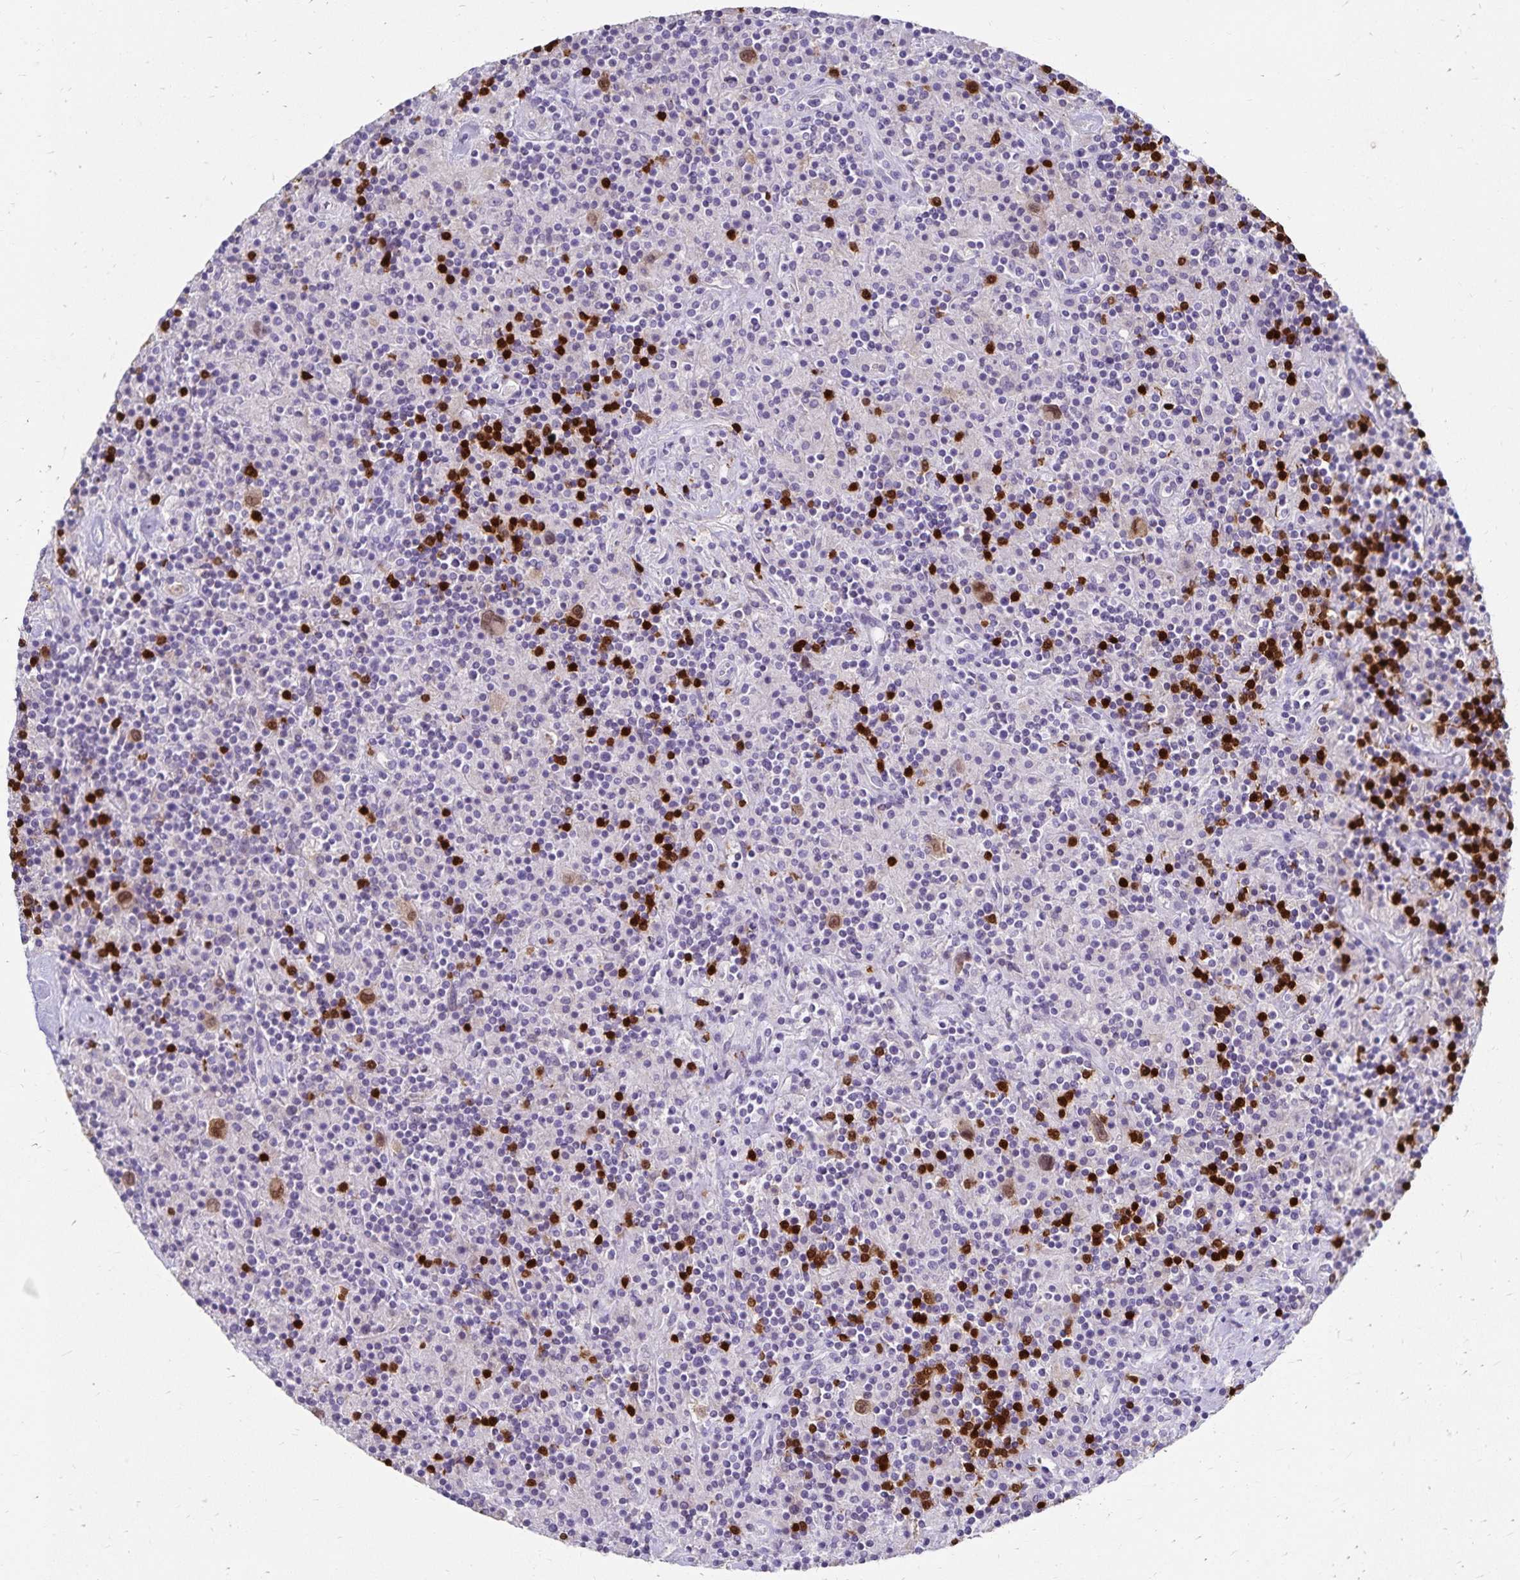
{"staining": {"intensity": "weak", "quantity": ">75%", "location": "nuclear"}, "tissue": "lymphoma", "cell_type": "Tumor cells", "image_type": "cancer", "snomed": [{"axis": "morphology", "description": "Hodgkin's disease, NOS"}, {"axis": "topography", "description": "Lymph node"}], "caption": "The image displays staining of Hodgkin's disease, revealing weak nuclear protein expression (brown color) within tumor cells.", "gene": "PAX5", "patient": {"sex": "male", "age": 70}}